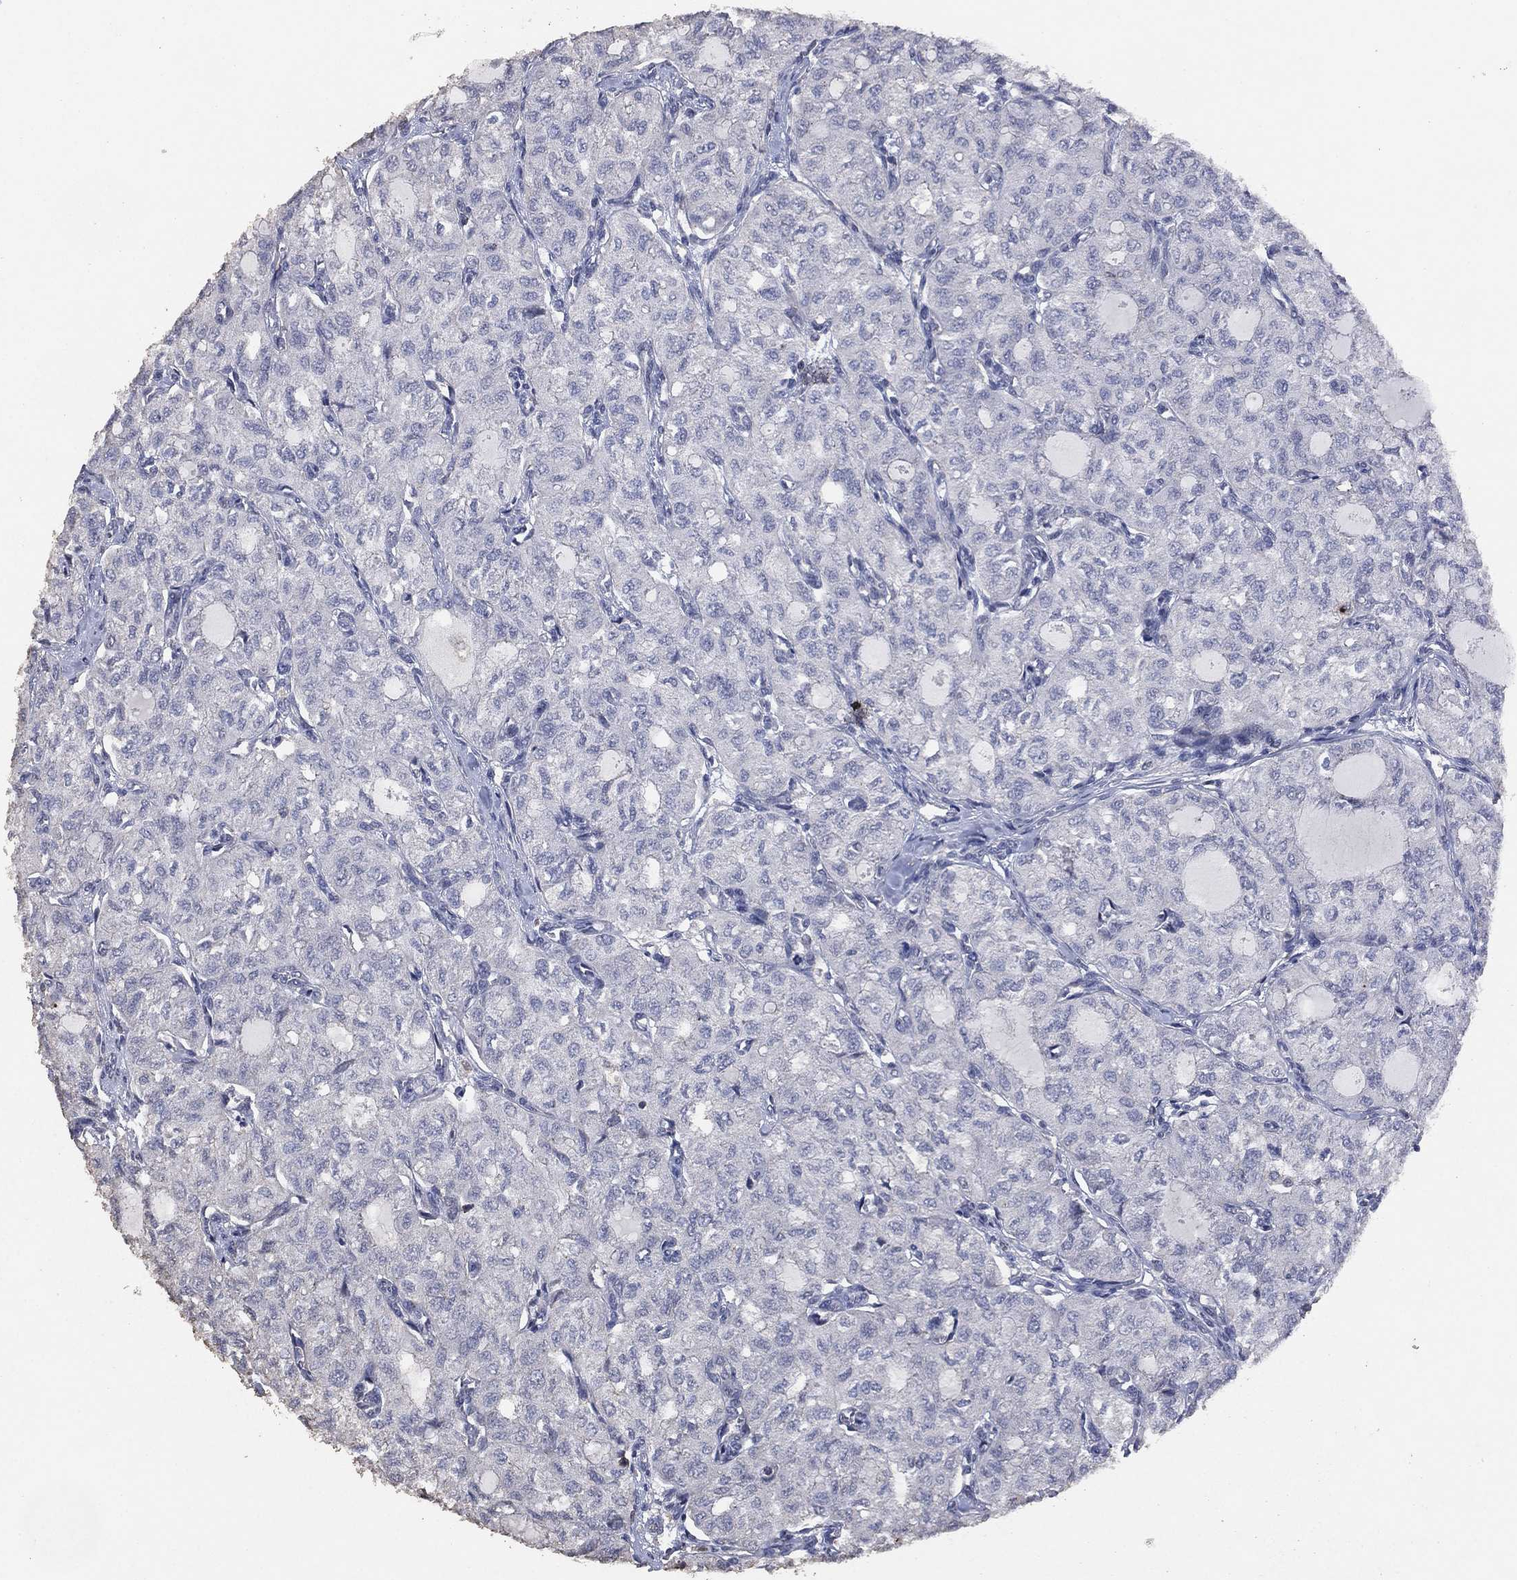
{"staining": {"intensity": "negative", "quantity": "none", "location": "none"}, "tissue": "thyroid cancer", "cell_type": "Tumor cells", "image_type": "cancer", "snomed": [{"axis": "morphology", "description": "Follicular adenoma carcinoma, NOS"}, {"axis": "topography", "description": "Thyroid gland"}], "caption": "Immunohistochemistry of thyroid cancer (follicular adenoma carcinoma) displays no expression in tumor cells.", "gene": "ADPRHL1", "patient": {"sex": "male", "age": 75}}